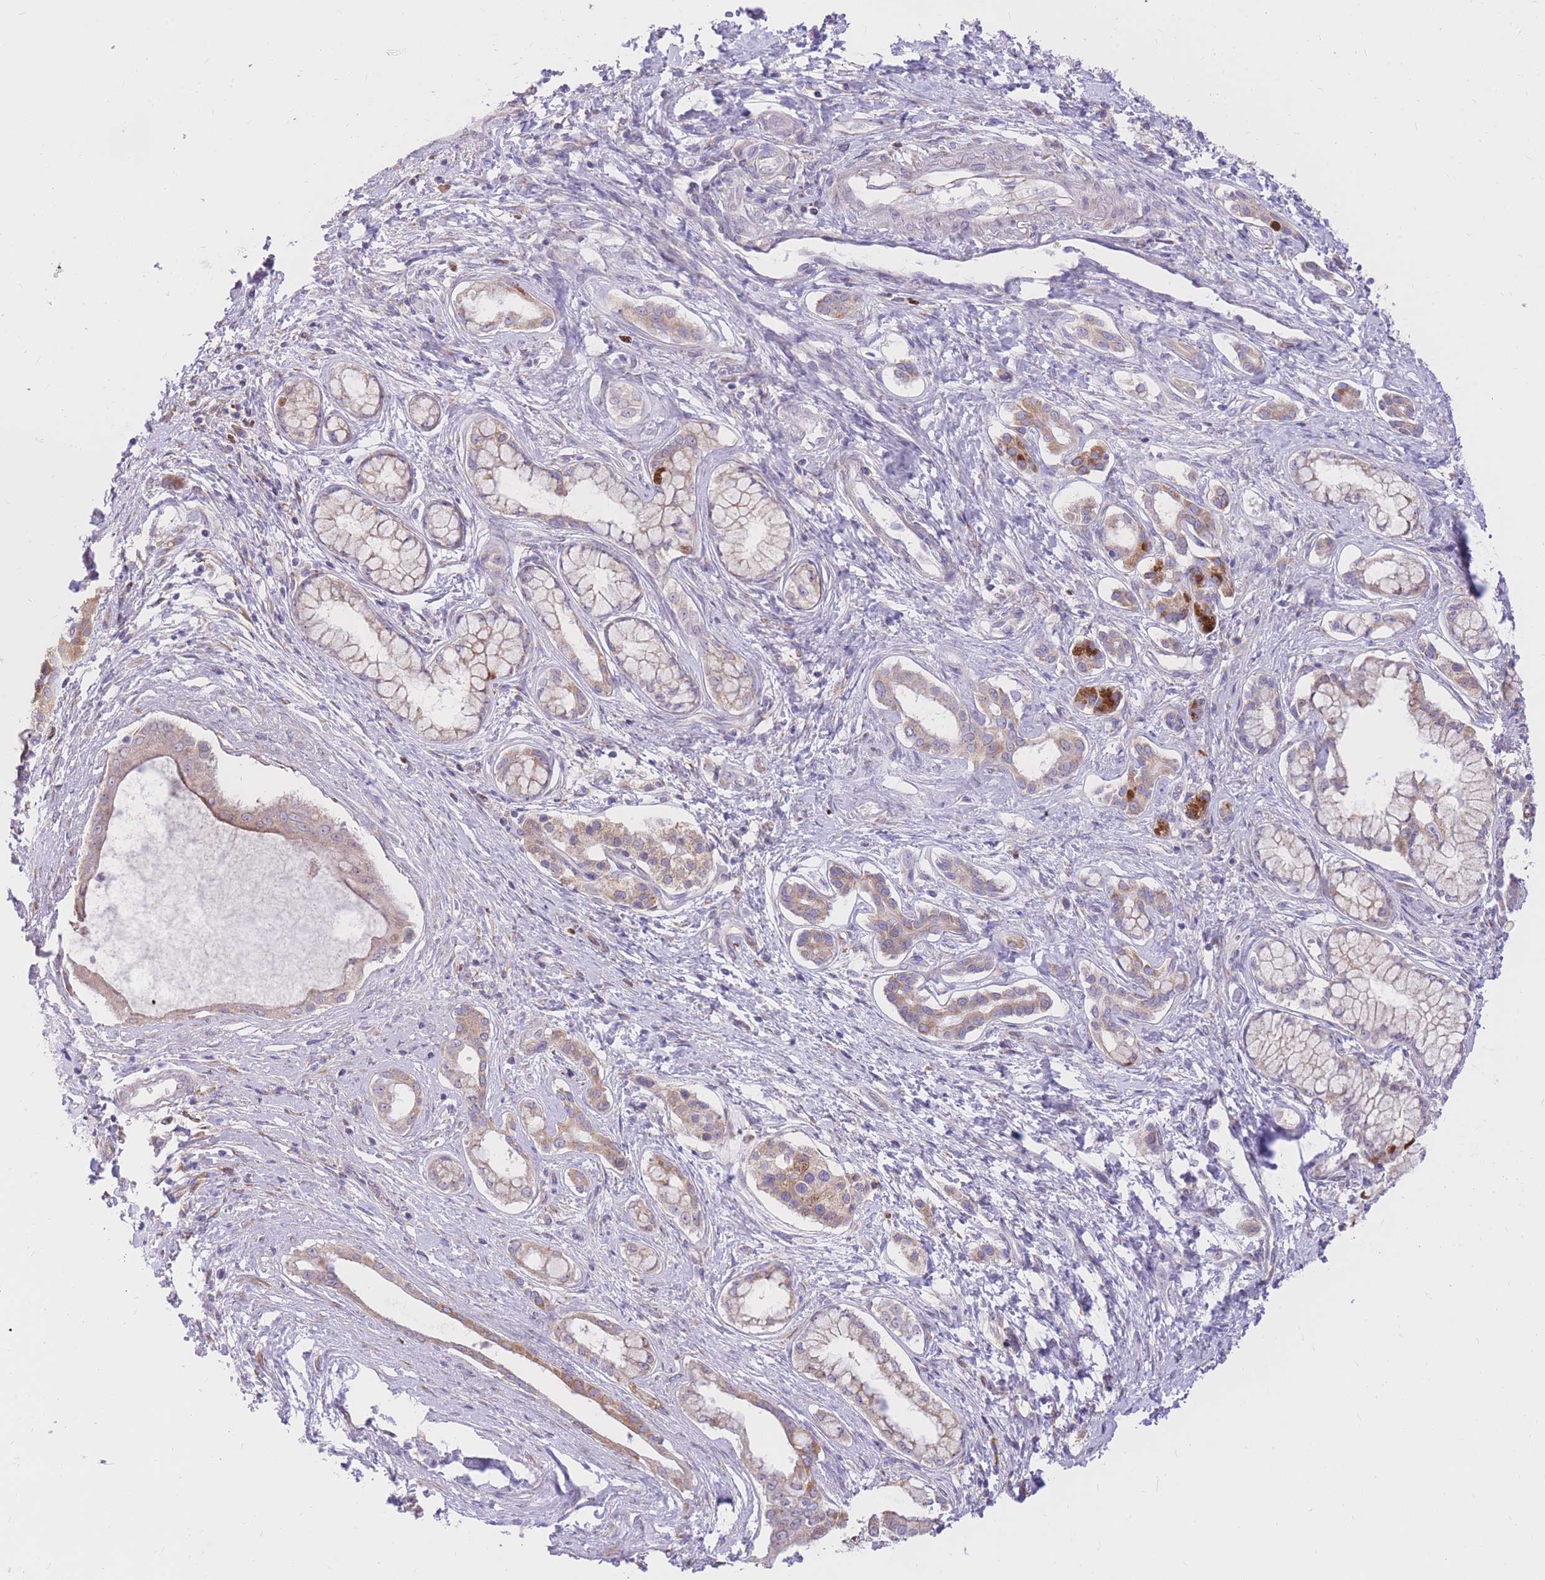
{"staining": {"intensity": "moderate", "quantity": "<25%", "location": "cytoplasmic/membranous"}, "tissue": "pancreatic cancer", "cell_type": "Tumor cells", "image_type": "cancer", "snomed": [{"axis": "morphology", "description": "Adenocarcinoma, NOS"}, {"axis": "topography", "description": "Pancreas"}], "caption": "Tumor cells show low levels of moderate cytoplasmic/membranous positivity in approximately <25% of cells in human pancreatic cancer.", "gene": "TOPAZ1", "patient": {"sex": "male", "age": 70}}